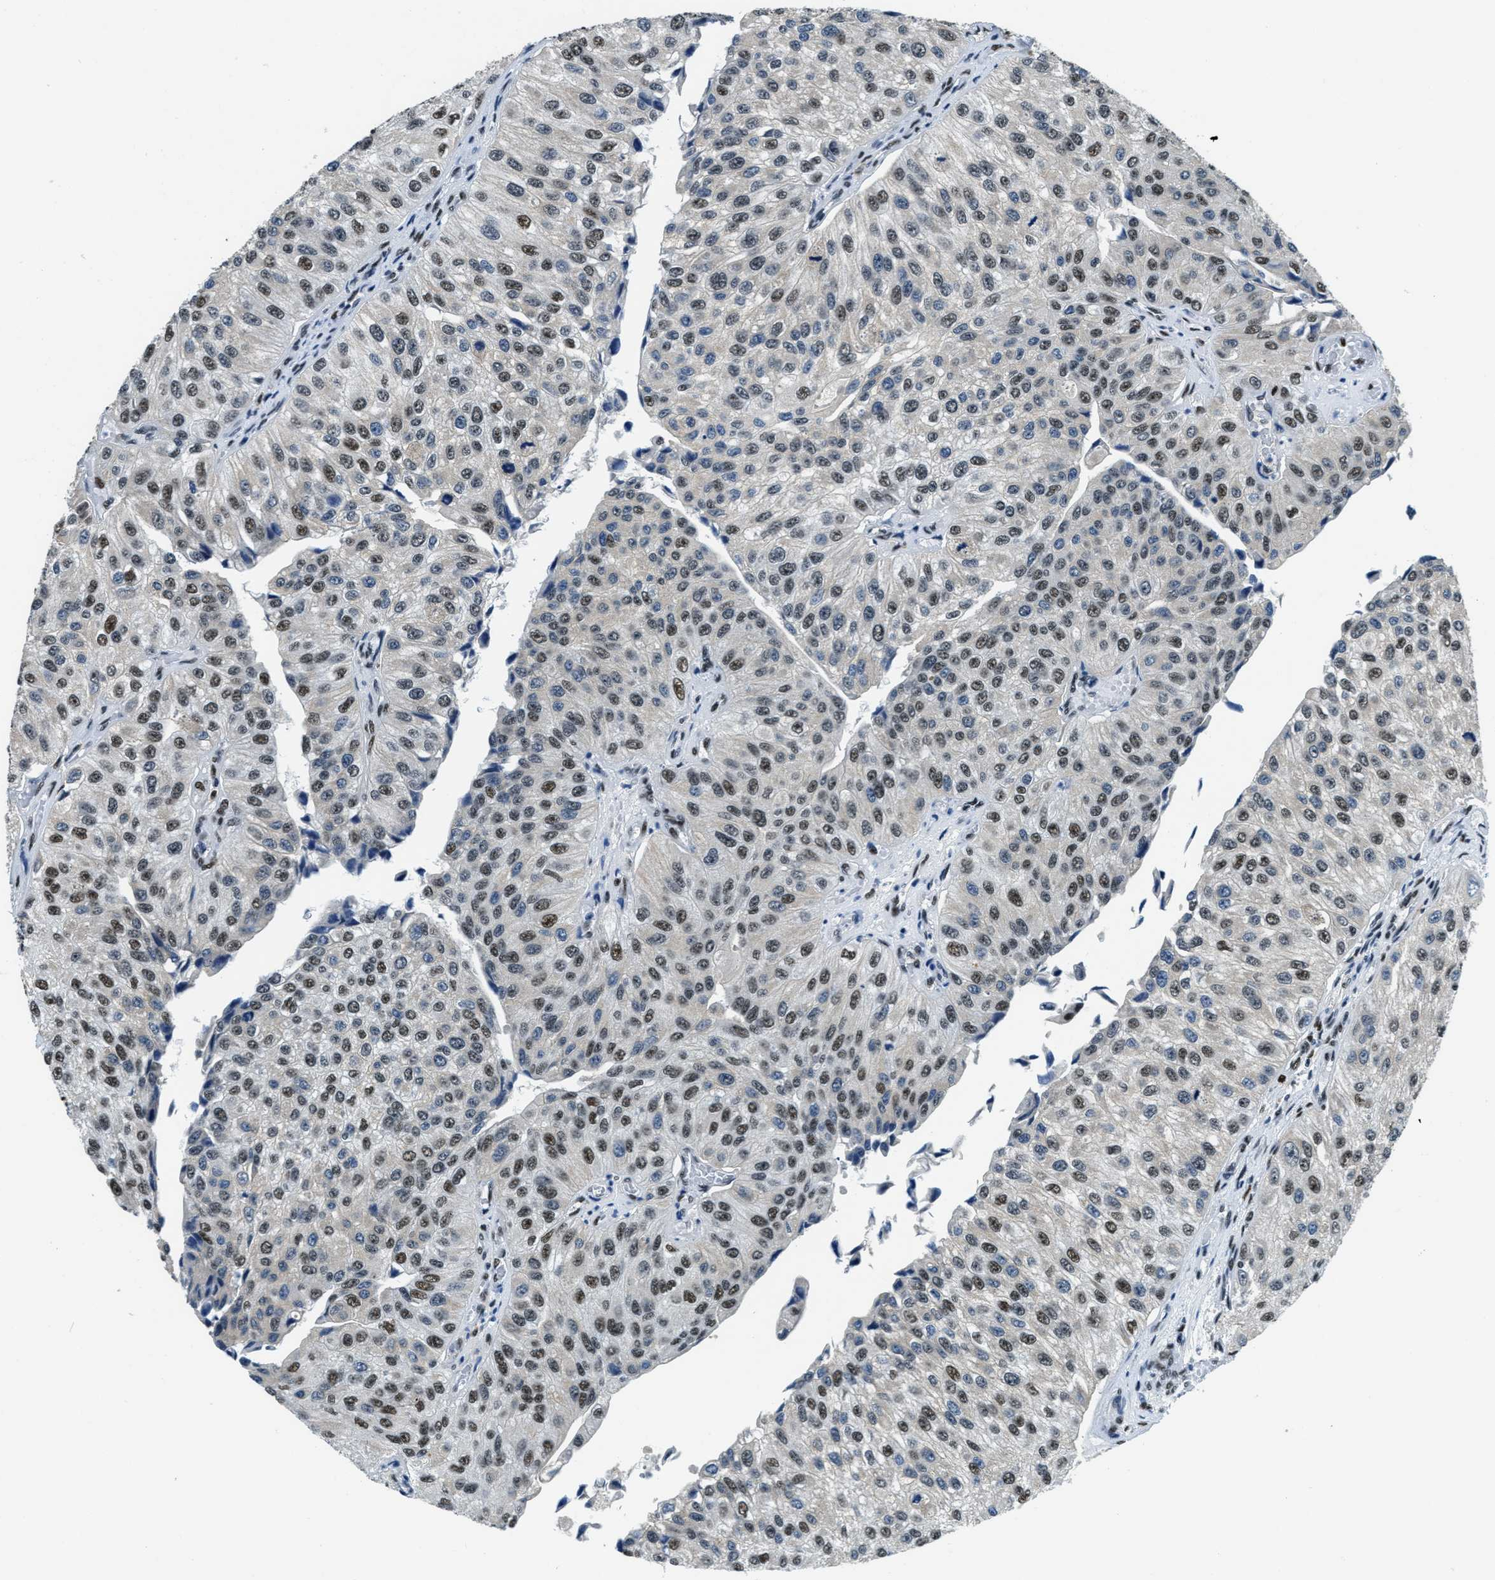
{"staining": {"intensity": "strong", "quantity": "25%-75%", "location": "nuclear"}, "tissue": "urothelial cancer", "cell_type": "Tumor cells", "image_type": "cancer", "snomed": [{"axis": "morphology", "description": "Urothelial carcinoma, High grade"}, {"axis": "topography", "description": "Kidney"}, {"axis": "topography", "description": "Urinary bladder"}], "caption": "About 25%-75% of tumor cells in urothelial carcinoma (high-grade) exhibit strong nuclear protein expression as visualized by brown immunohistochemical staining.", "gene": "SSB", "patient": {"sex": "male", "age": 77}}